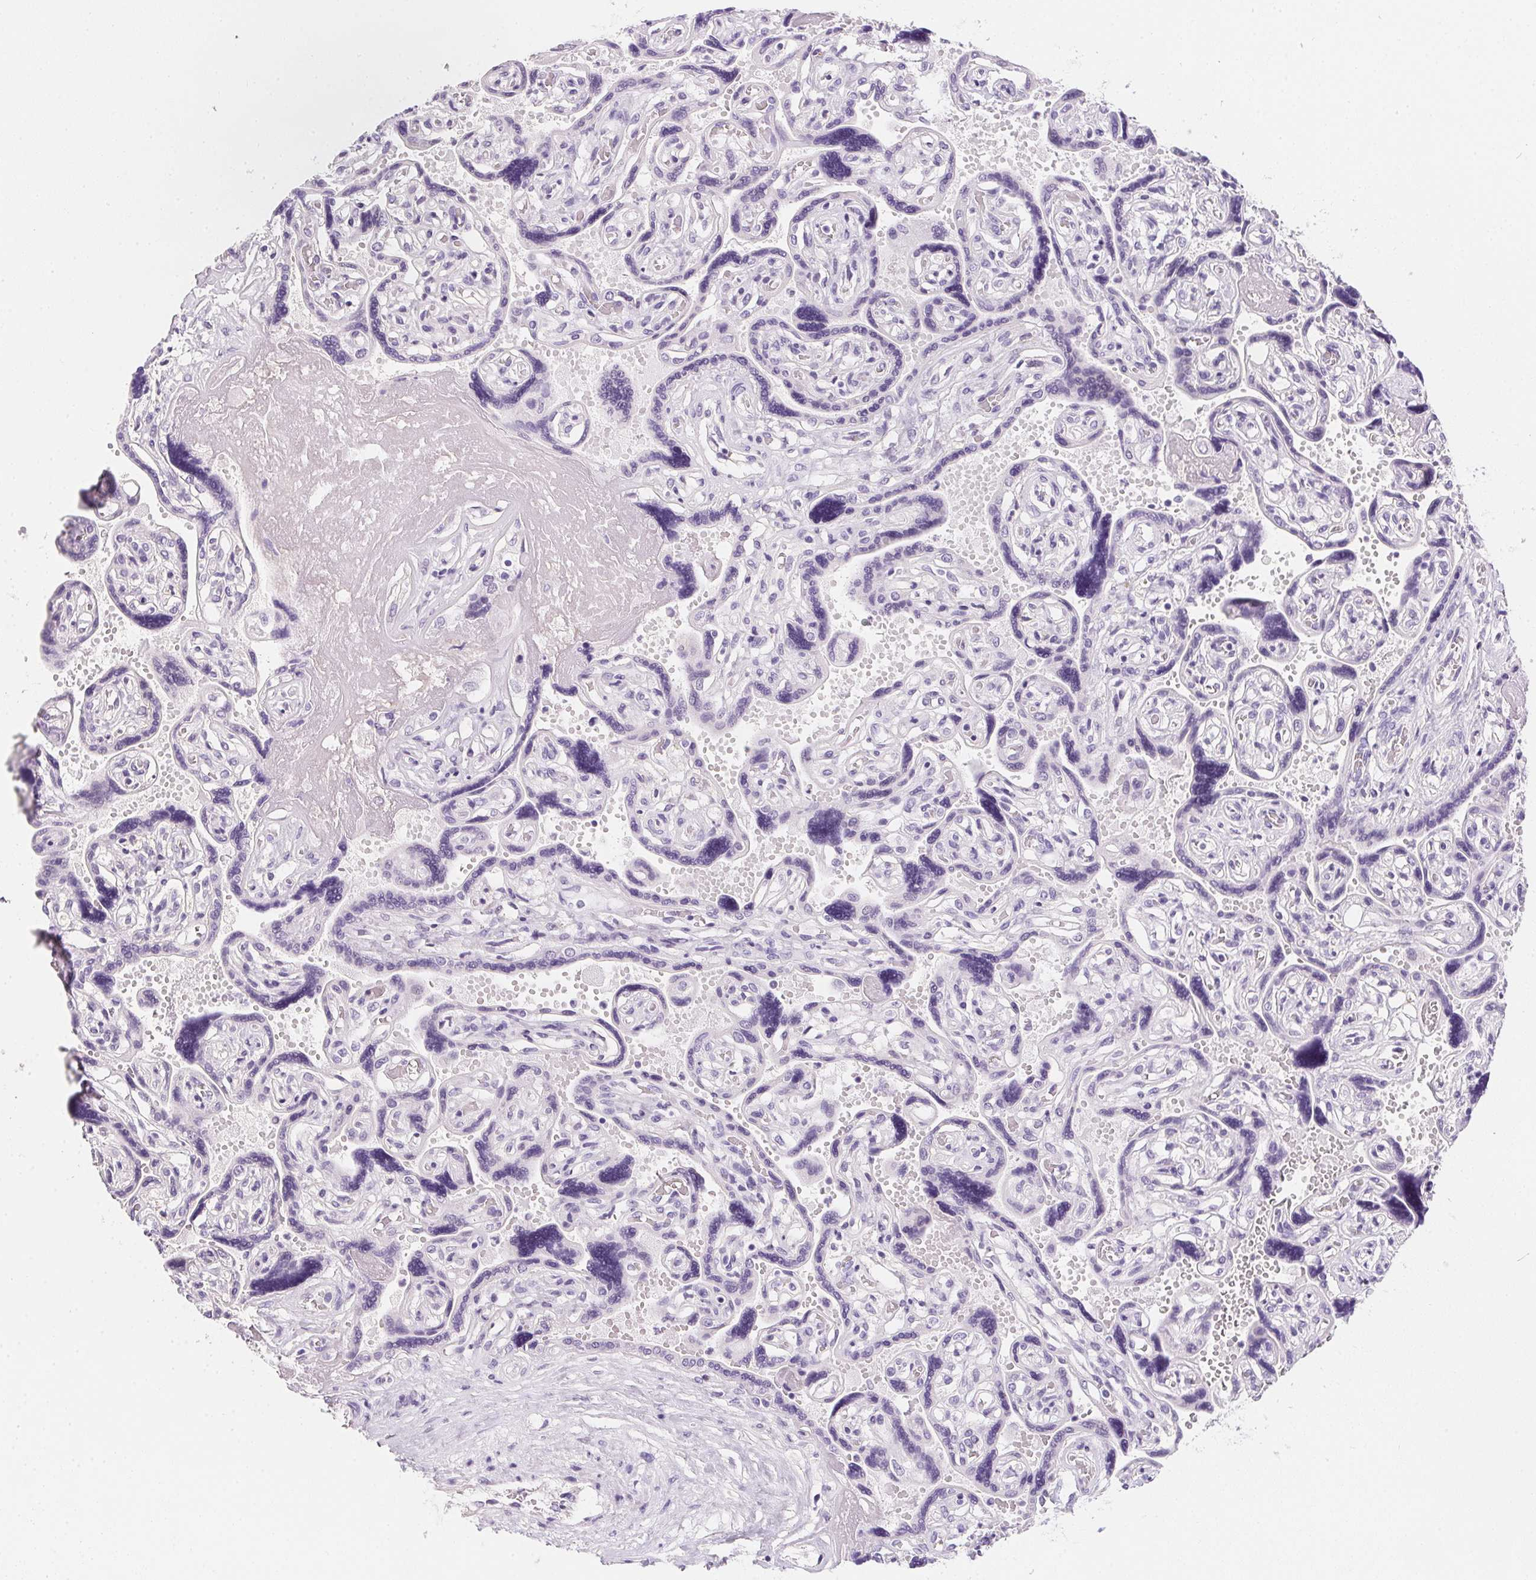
{"staining": {"intensity": "negative", "quantity": "none", "location": "none"}, "tissue": "placenta", "cell_type": "Decidual cells", "image_type": "normal", "snomed": [{"axis": "morphology", "description": "Normal tissue, NOS"}, {"axis": "topography", "description": "Placenta"}], "caption": "Decidual cells are negative for brown protein staining in normal placenta. Nuclei are stained in blue.", "gene": "AQP5", "patient": {"sex": "female", "age": 32}}